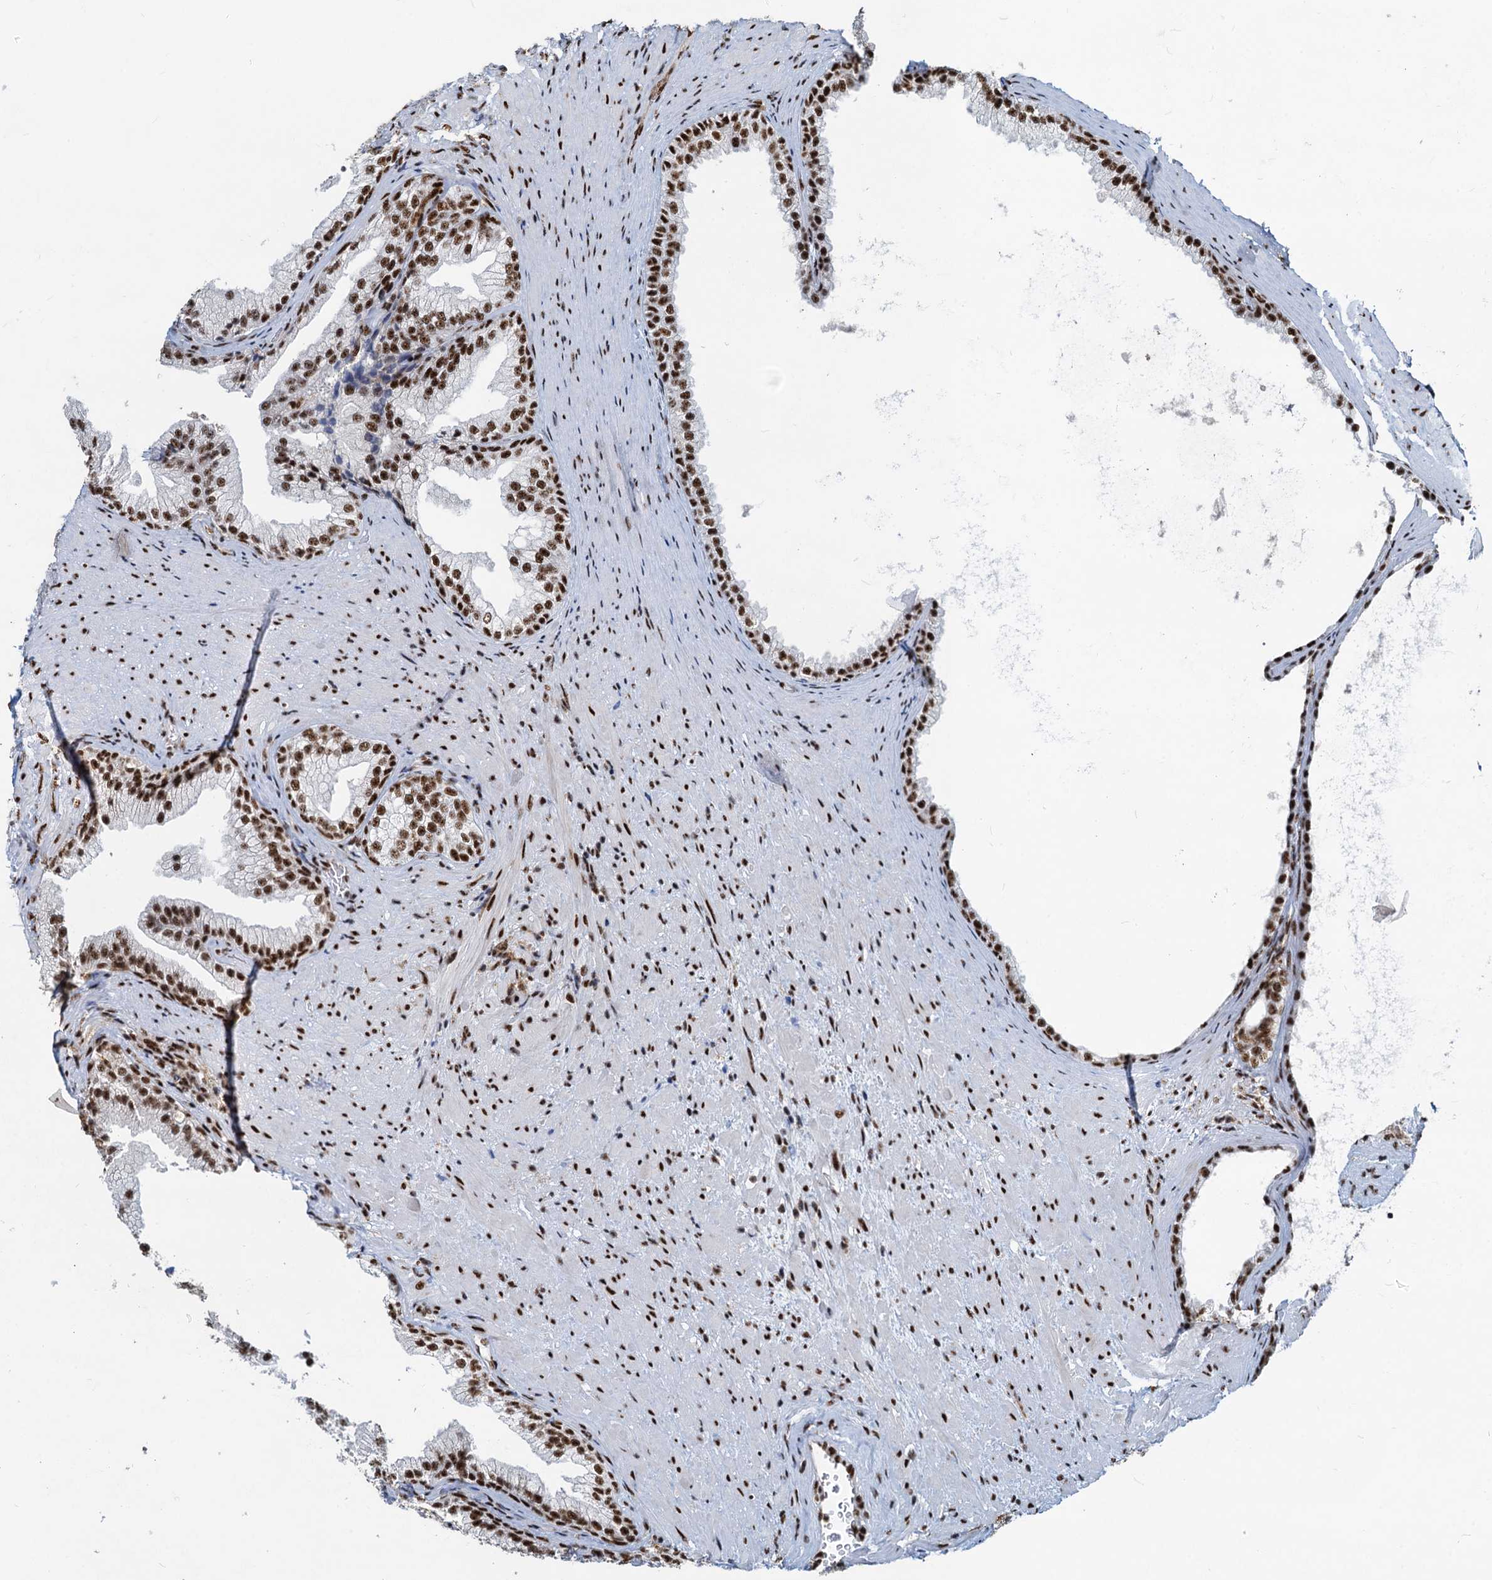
{"staining": {"intensity": "strong", "quantity": ">75%", "location": "nuclear"}, "tissue": "prostate", "cell_type": "Glandular cells", "image_type": "normal", "snomed": [{"axis": "morphology", "description": "Normal tissue, NOS"}, {"axis": "topography", "description": "Prostate"}], "caption": "Prostate stained with immunohistochemistry exhibits strong nuclear positivity in about >75% of glandular cells.", "gene": "RBM26", "patient": {"sex": "male", "age": 76}}